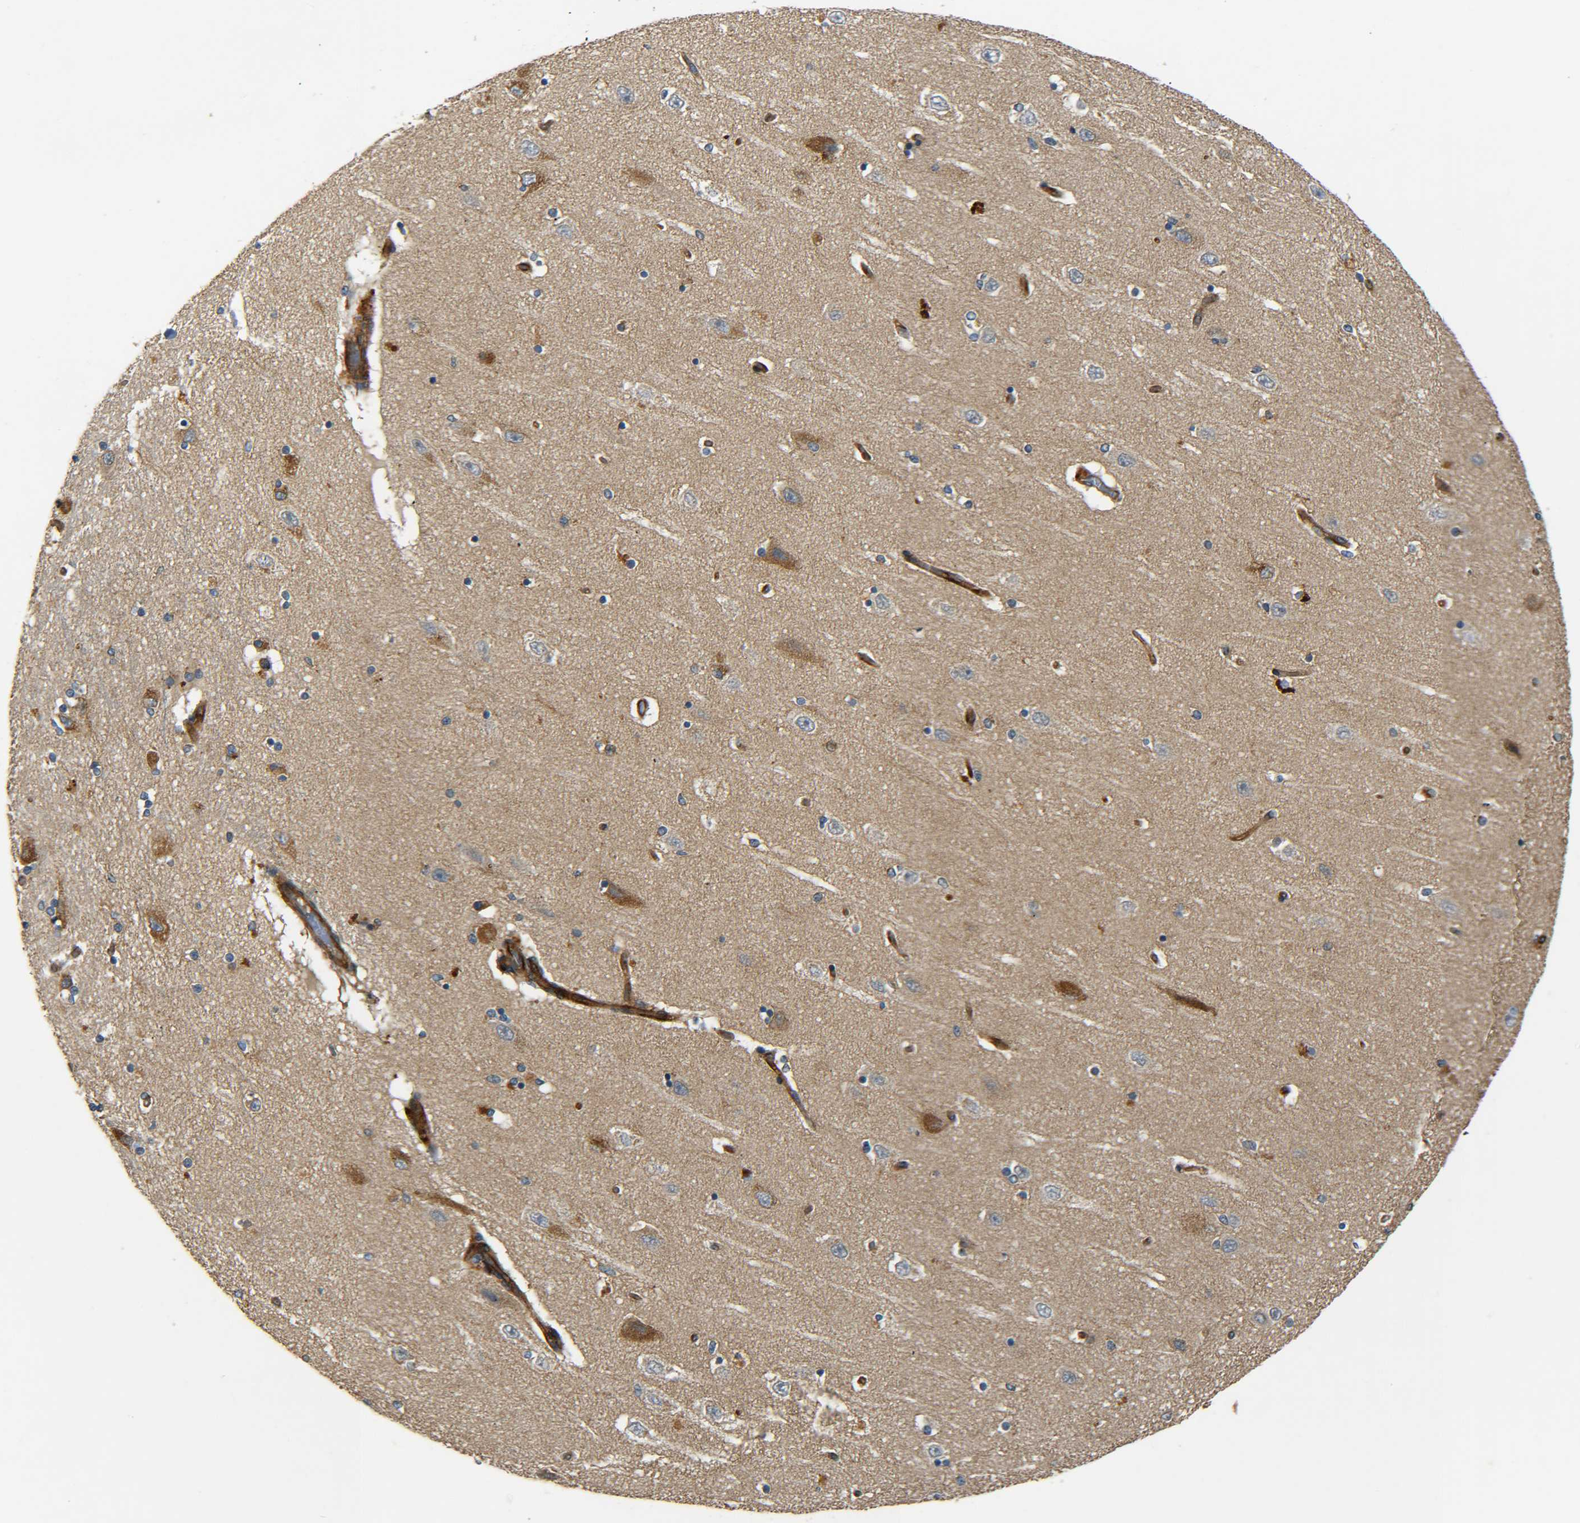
{"staining": {"intensity": "moderate", "quantity": "<25%", "location": "cytoplasmic/membranous"}, "tissue": "hippocampus", "cell_type": "Glial cells", "image_type": "normal", "snomed": [{"axis": "morphology", "description": "Normal tissue, NOS"}, {"axis": "topography", "description": "Hippocampus"}], "caption": "Immunohistochemical staining of benign human hippocampus shows <25% levels of moderate cytoplasmic/membranous protein staining in approximately <25% of glial cells.", "gene": "LRCH3", "patient": {"sex": "female", "age": 54}}